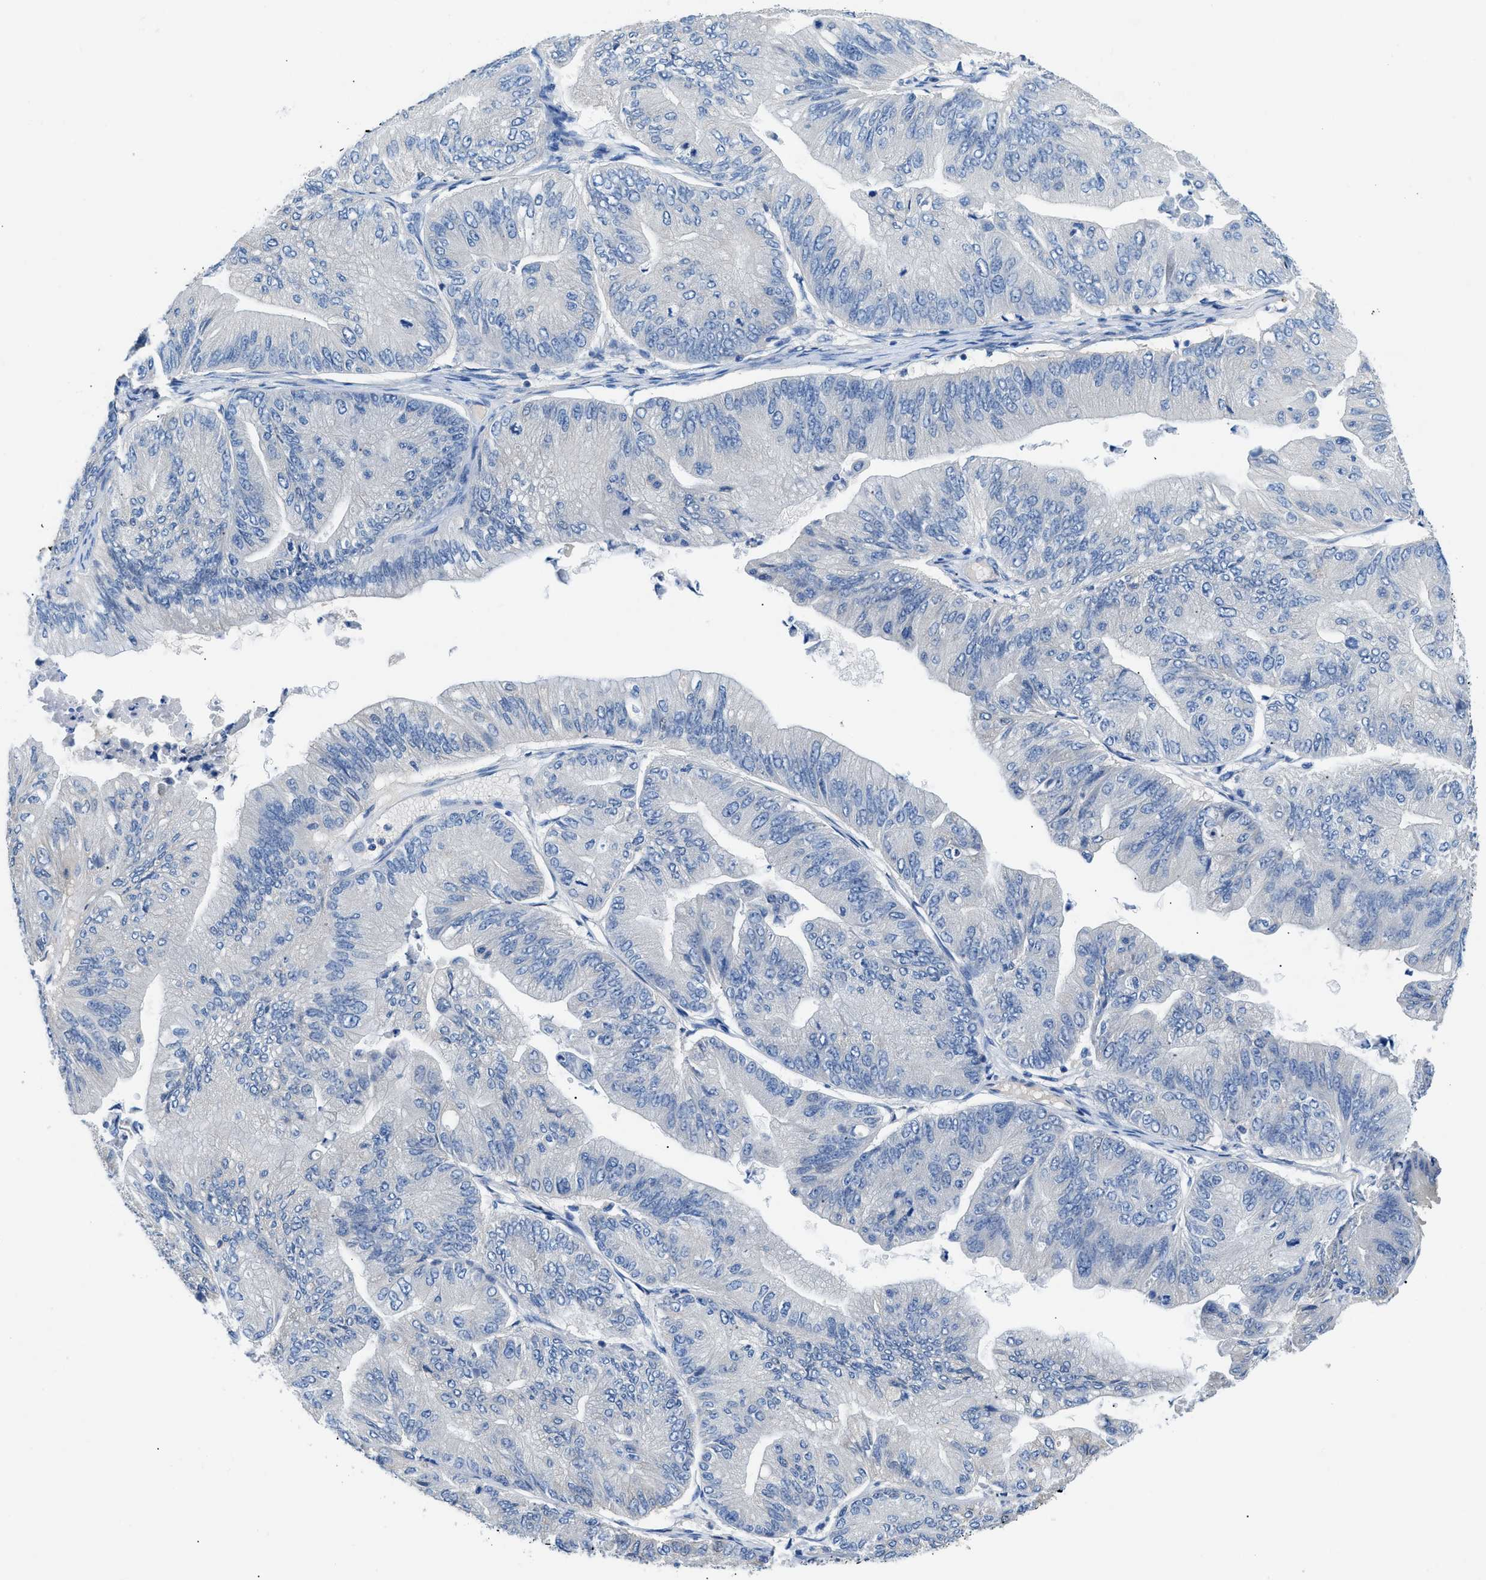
{"staining": {"intensity": "negative", "quantity": "none", "location": "none"}, "tissue": "ovarian cancer", "cell_type": "Tumor cells", "image_type": "cancer", "snomed": [{"axis": "morphology", "description": "Cystadenocarcinoma, mucinous, NOS"}, {"axis": "topography", "description": "Ovary"}], "caption": "There is no significant expression in tumor cells of ovarian cancer (mucinous cystadenocarcinoma). Brightfield microscopy of IHC stained with DAB (3,3'-diaminobenzidine) (brown) and hematoxylin (blue), captured at high magnification.", "gene": "SLC10A6", "patient": {"sex": "female", "age": 61}}